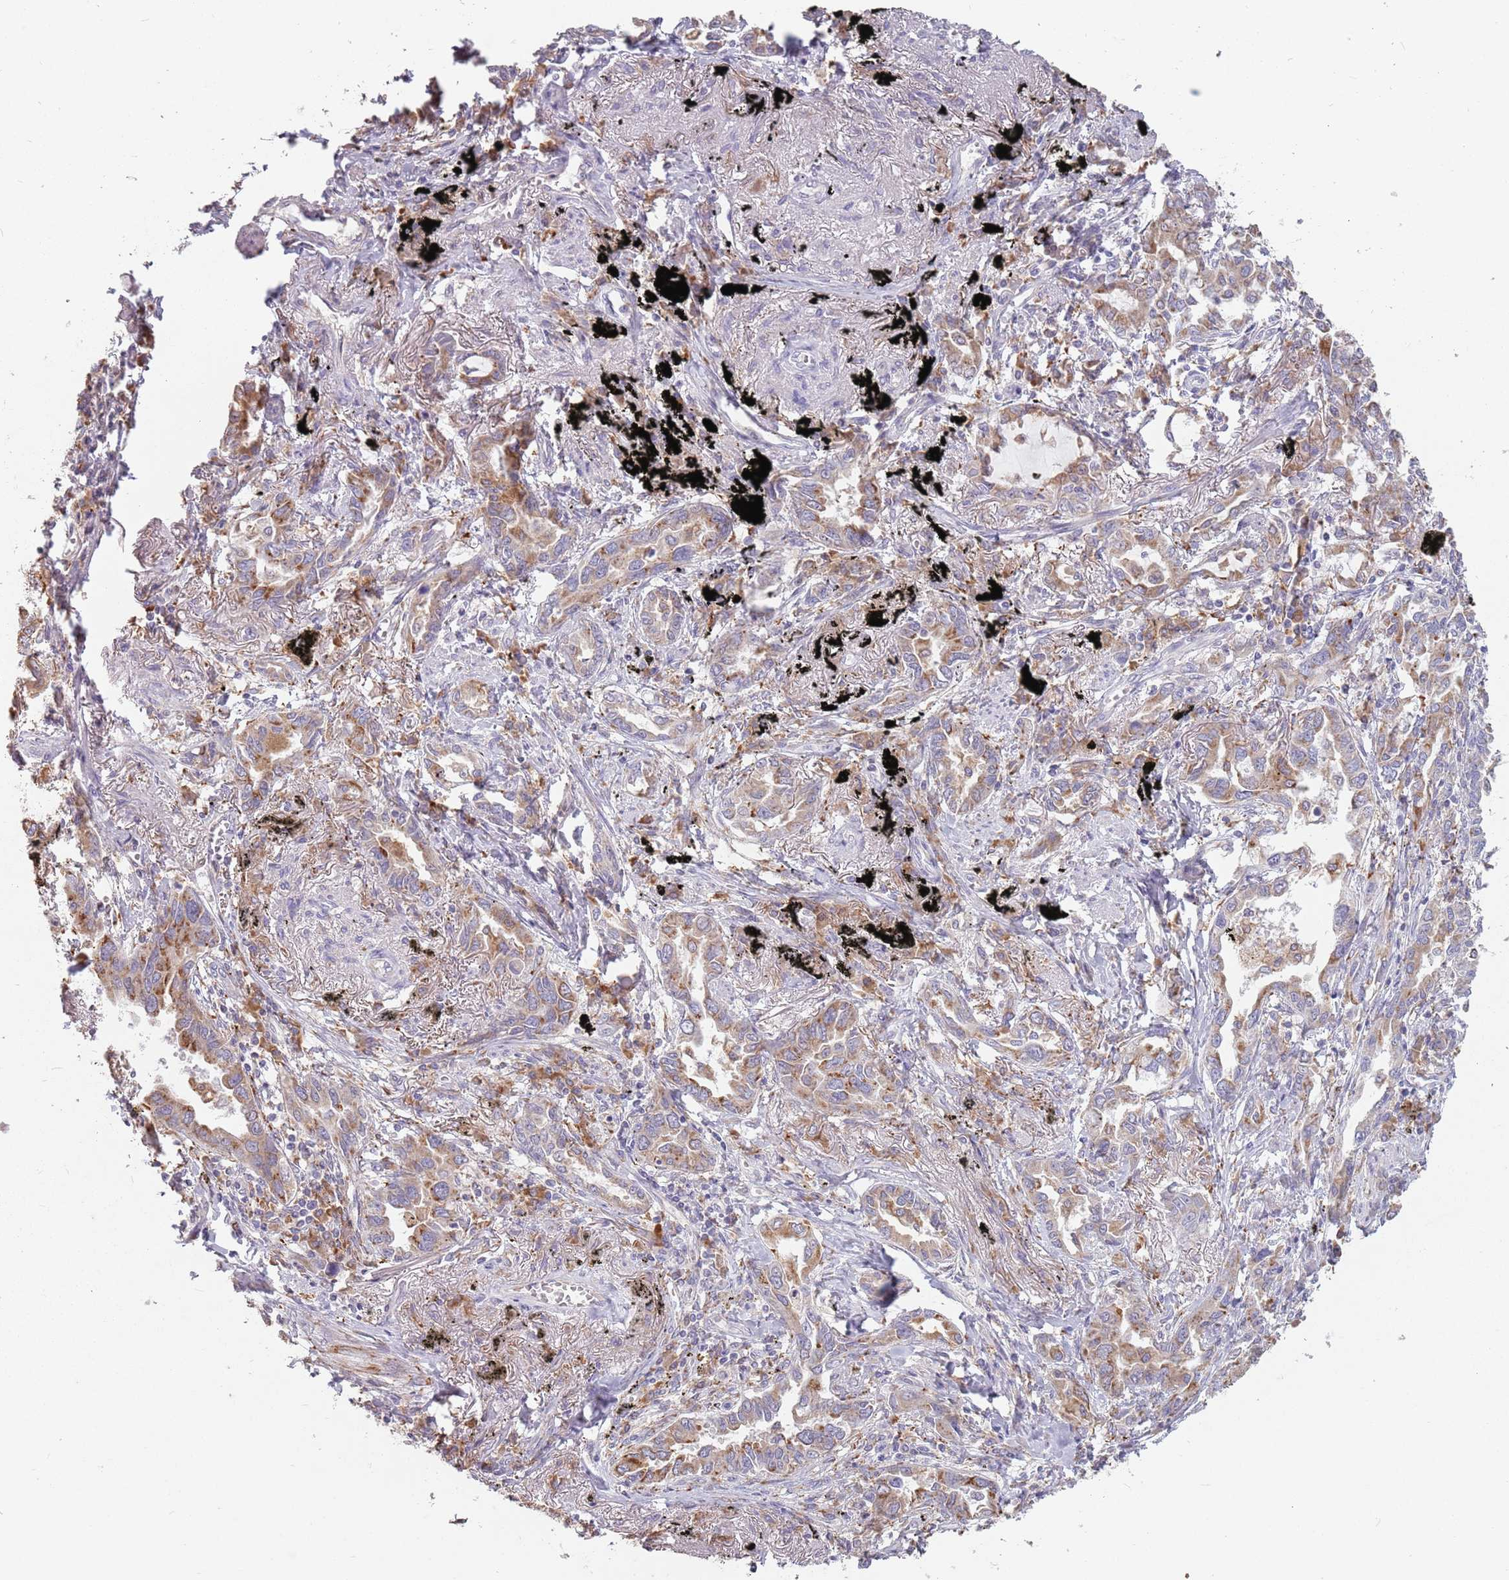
{"staining": {"intensity": "moderate", "quantity": "25%-75%", "location": "cytoplasmic/membranous"}, "tissue": "lung cancer", "cell_type": "Tumor cells", "image_type": "cancer", "snomed": [{"axis": "morphology", "description": "Adenocarcinoma, NOS"}, {"axis": "topography", "description": "Lung"}], "caption": "Lung cancer (adenocarcinoma) stained with a protein marker demonstrates moderate staining in tumor cells.", "gene": "RPS9", "patient": {"sex": "male", "age": 67}}